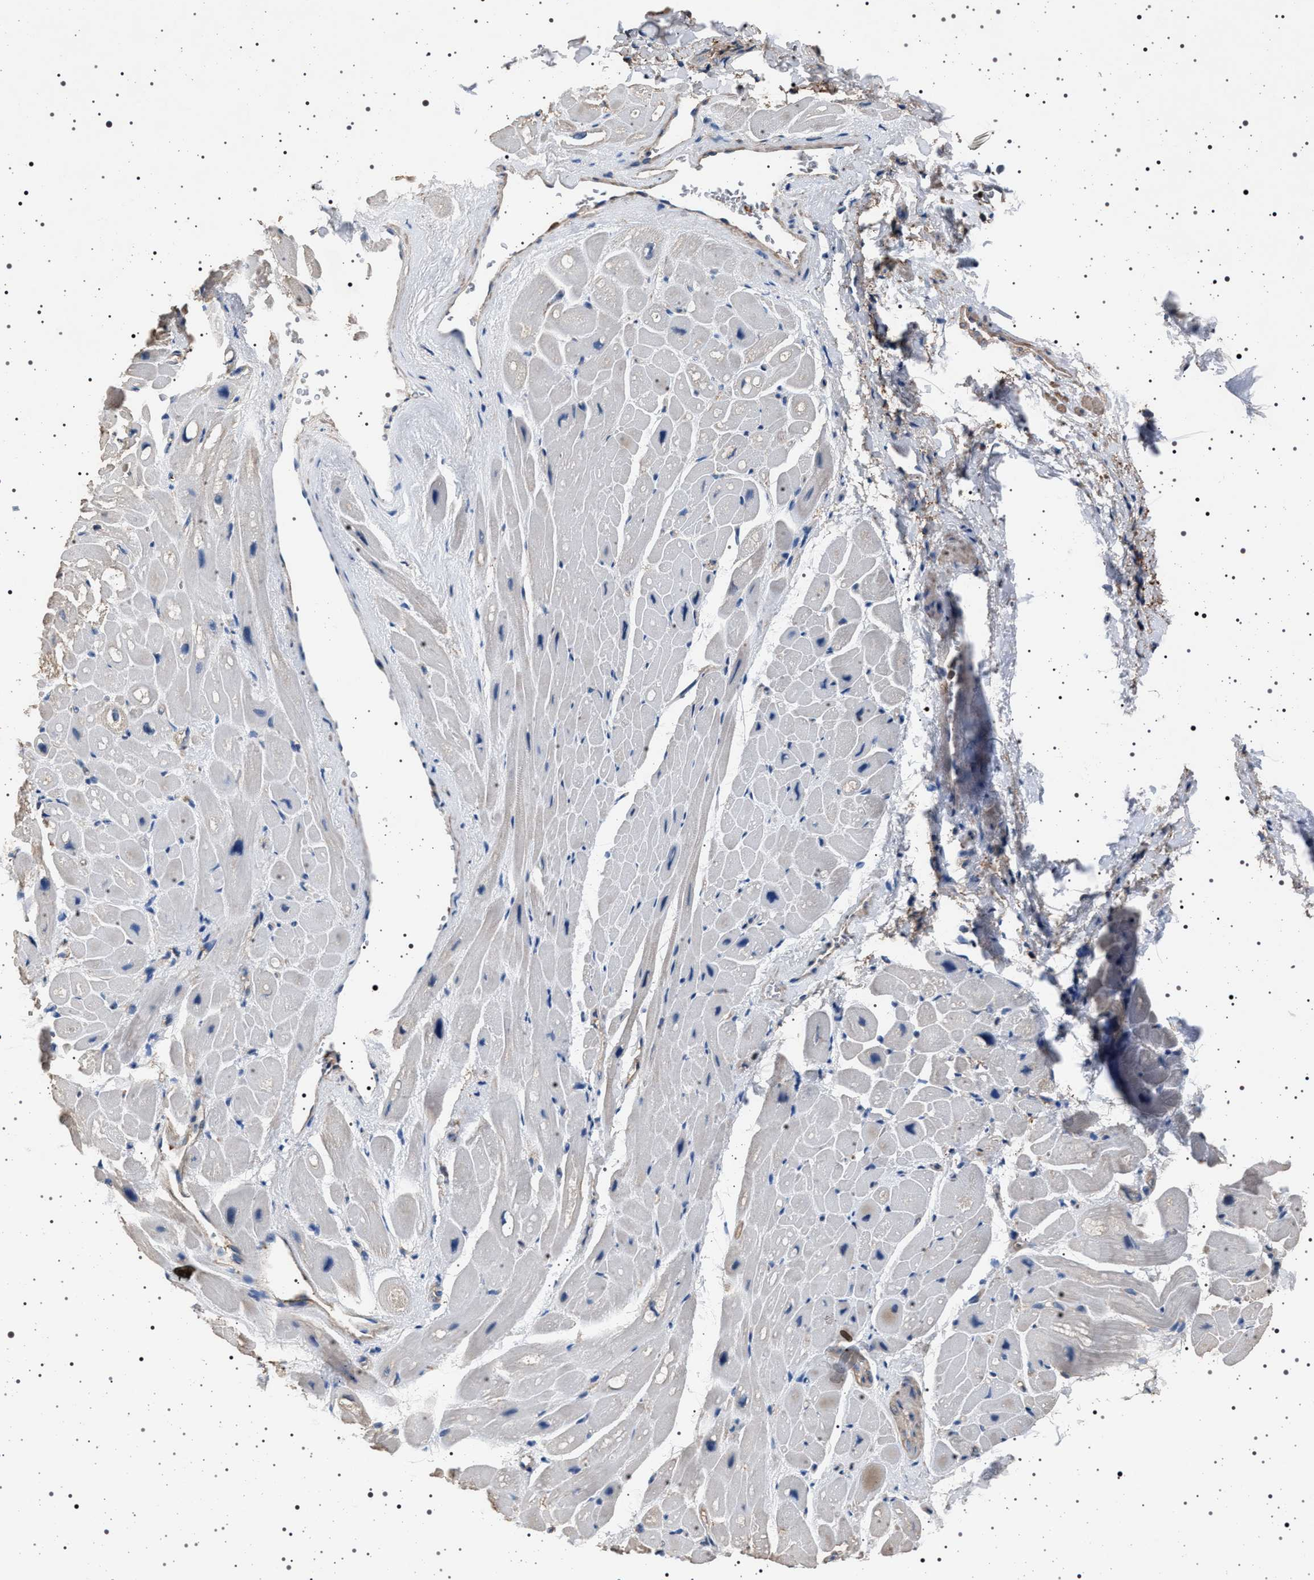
{"staining": {"intensity": "negative", "quantity": "none", "location": "none"}, "tissue": "heart muscle", "cell_type": "Cardiomyocytes", "image_type": "normal", "snomed": [{"axis": "morphology", "description": "Normal tissue, NOS"}, {"axis": "topography", "description": "Heart"}], "caption": "IHC photomicrograph of benign human heart muscle stained for a protein (brown), which displays no staining in cardiomyocytes.", "gene": "SMAP2", "patient": {"sex": "male", "age": 49}}